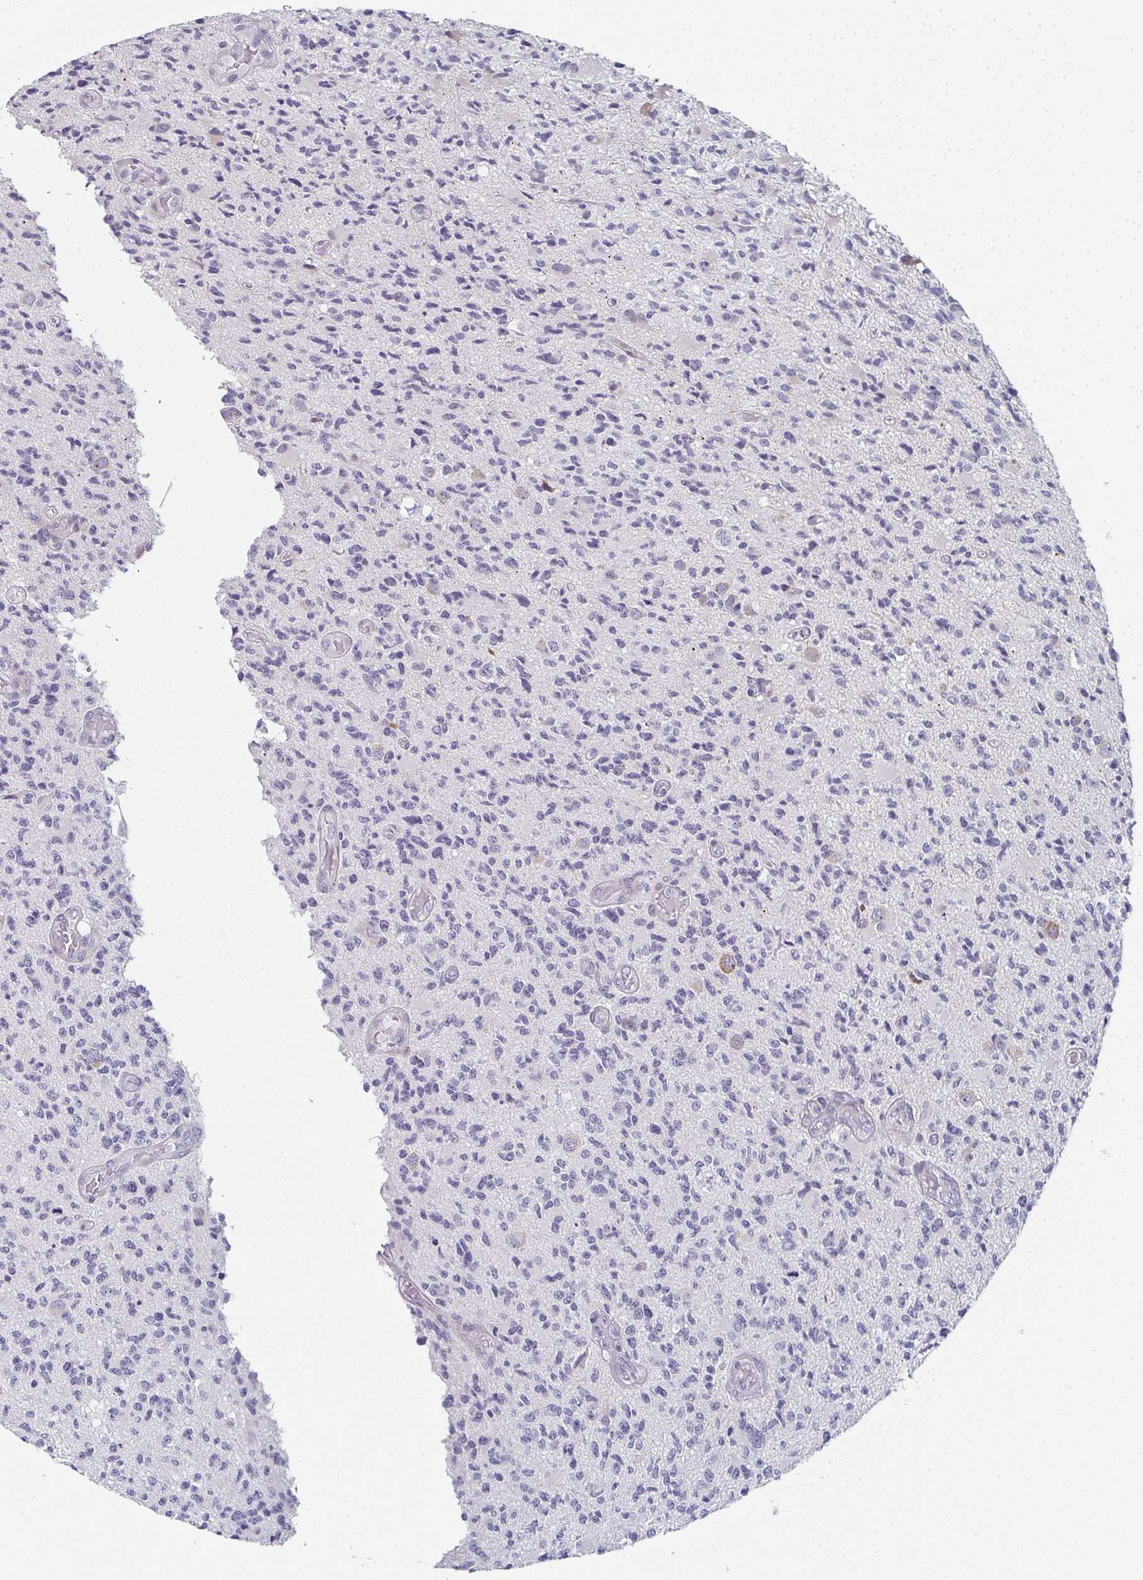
{"staining": {"intensity": "negative", "quantity": "none", "location": "none"}, "tissue": "glioma", "cell_type": "Tumor cells", "image_type": "cancer", "snomed": [{"axis": "morphology", "description": "Glioma, malignant, High grade"}, {"axis": "topography", "description": "Brain"}], "caption": "Immunohistochemical staining of human high-grade glioma (malignant) exhibits no significant positivity in tumor cells.", "gene": "PYCR3", "patient": {"sex": "female", "age": 63}}